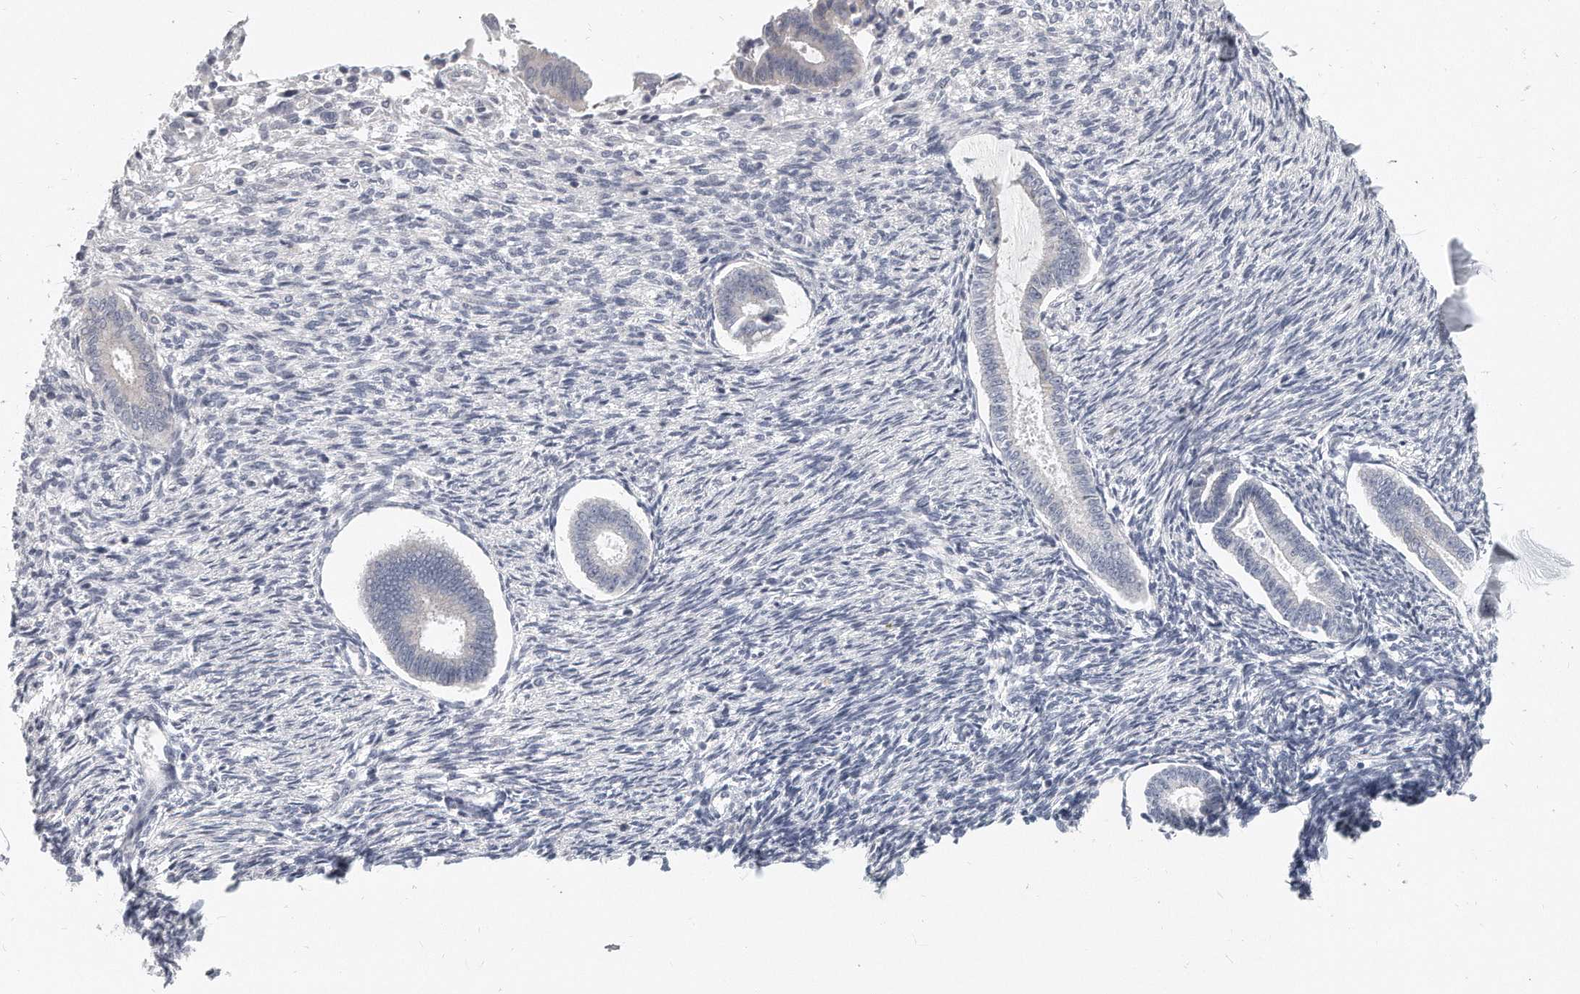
{"staining": {"intensity": "negative", "quantity": "none", "location": "none"}, "tissue": "endometrium", "cell_type": "Cells in endometrial stroma", "image_type": "normal", "snomed": [{"axis": "morphology", "description": "Normal tissue, NOS"}, {"axis": "topography", "description": "Endometrium"}], "caption": "Immunohistochemical staining of benign endometrium shows no significant positivity in cells in endometrial stroma.", "gene": "PLEKHA6", "patient": {"sex": "female", "age": 56}}